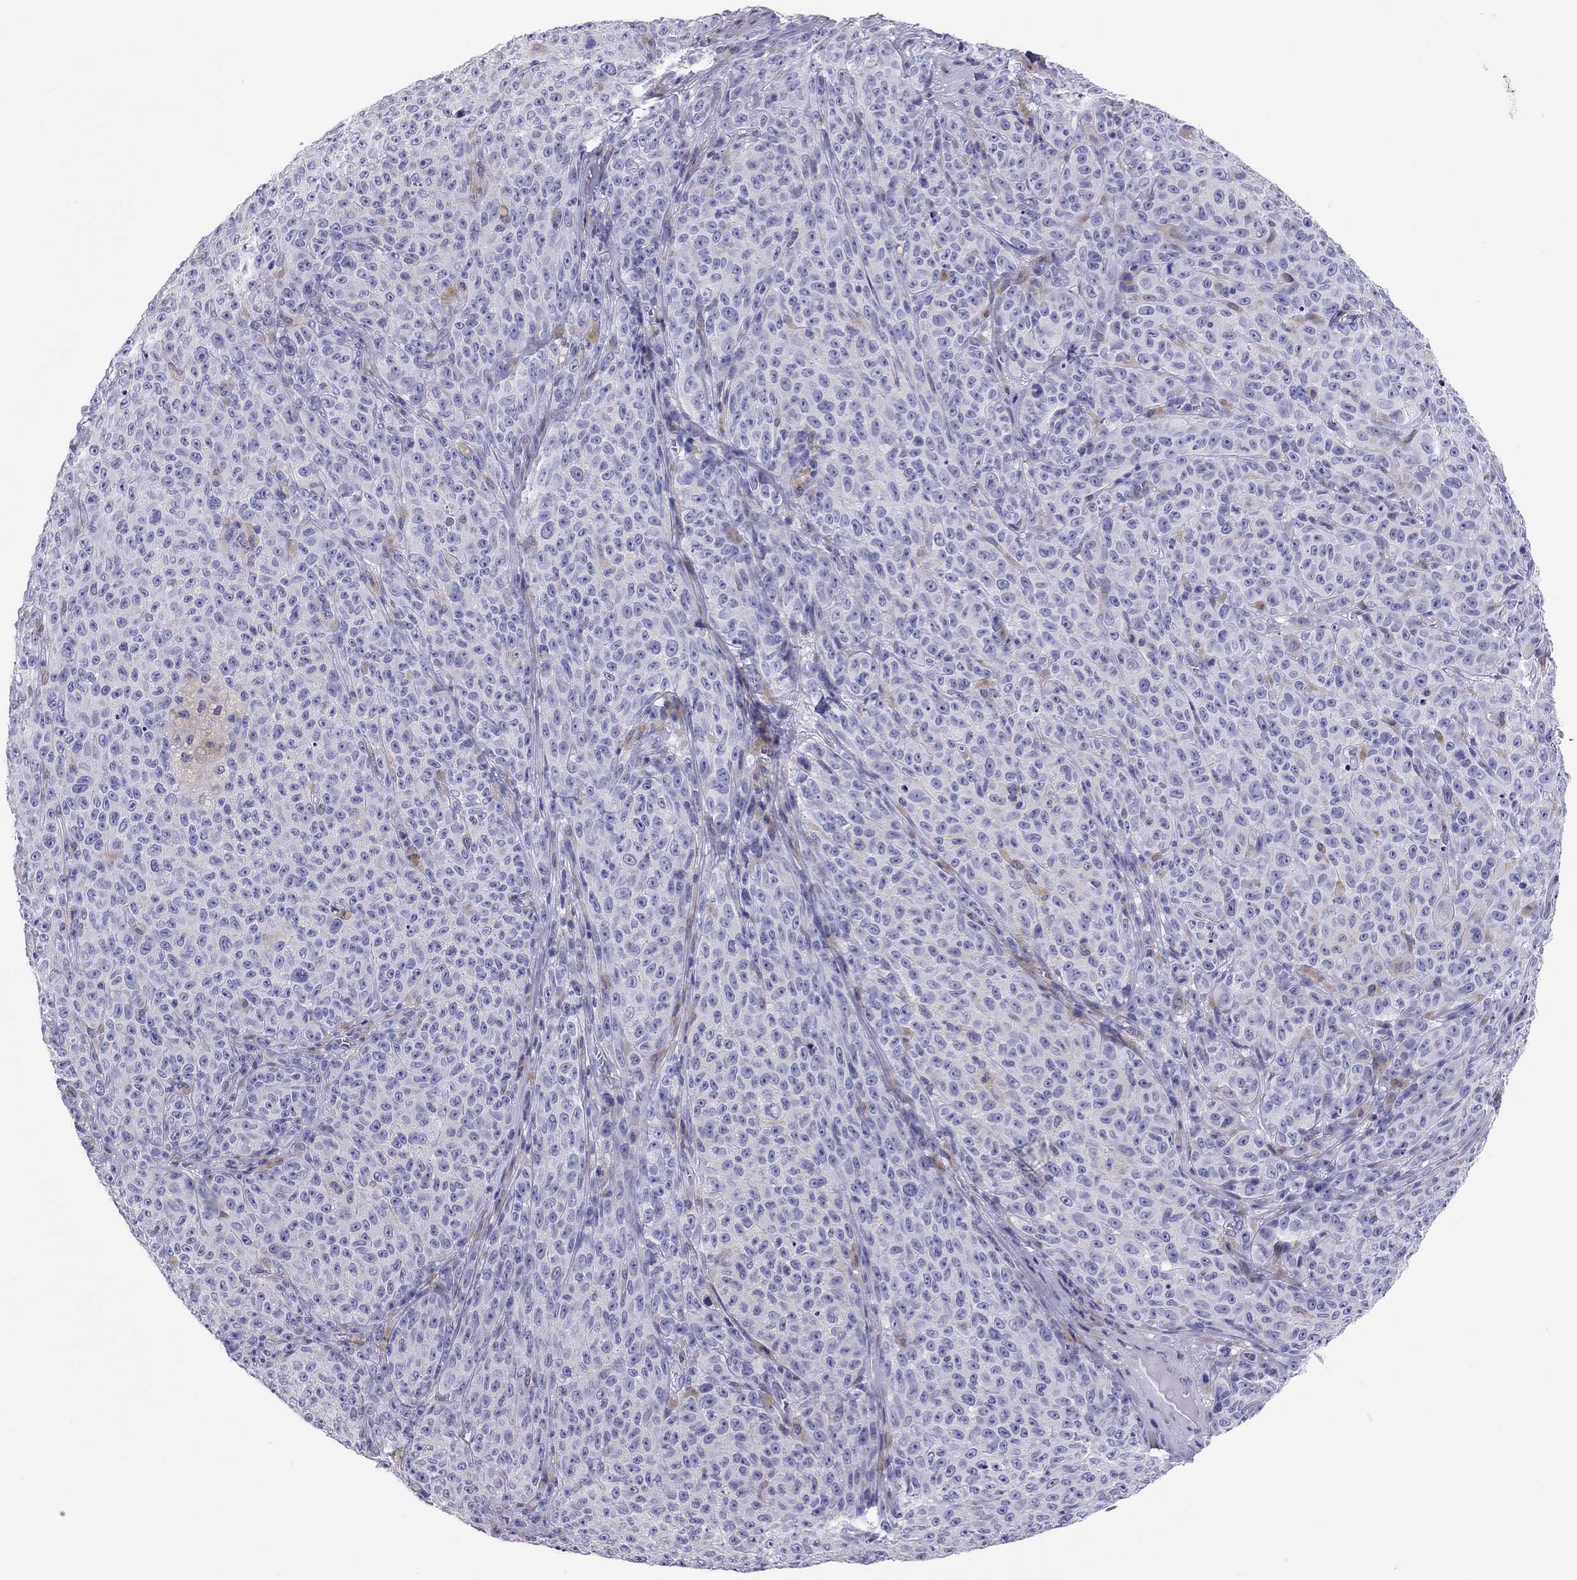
{"staining": {"intensity": "negative", "quantity": "none", "location": "none"}, "tissue": "melanoma", "cell_type": "Tumor cells", "image_type": "cancer", "snomed": [{"axis": "morphology", "description": "Malignant melanoma, NOS"}, {"axis": "topography", "description": "Skin"}], "caption": "Immunohistochemistry of melanoma demonstrates no staining in tumor cells.", "gene": "ADORA2A", "patient": {"sex": "female", "age": 82}}